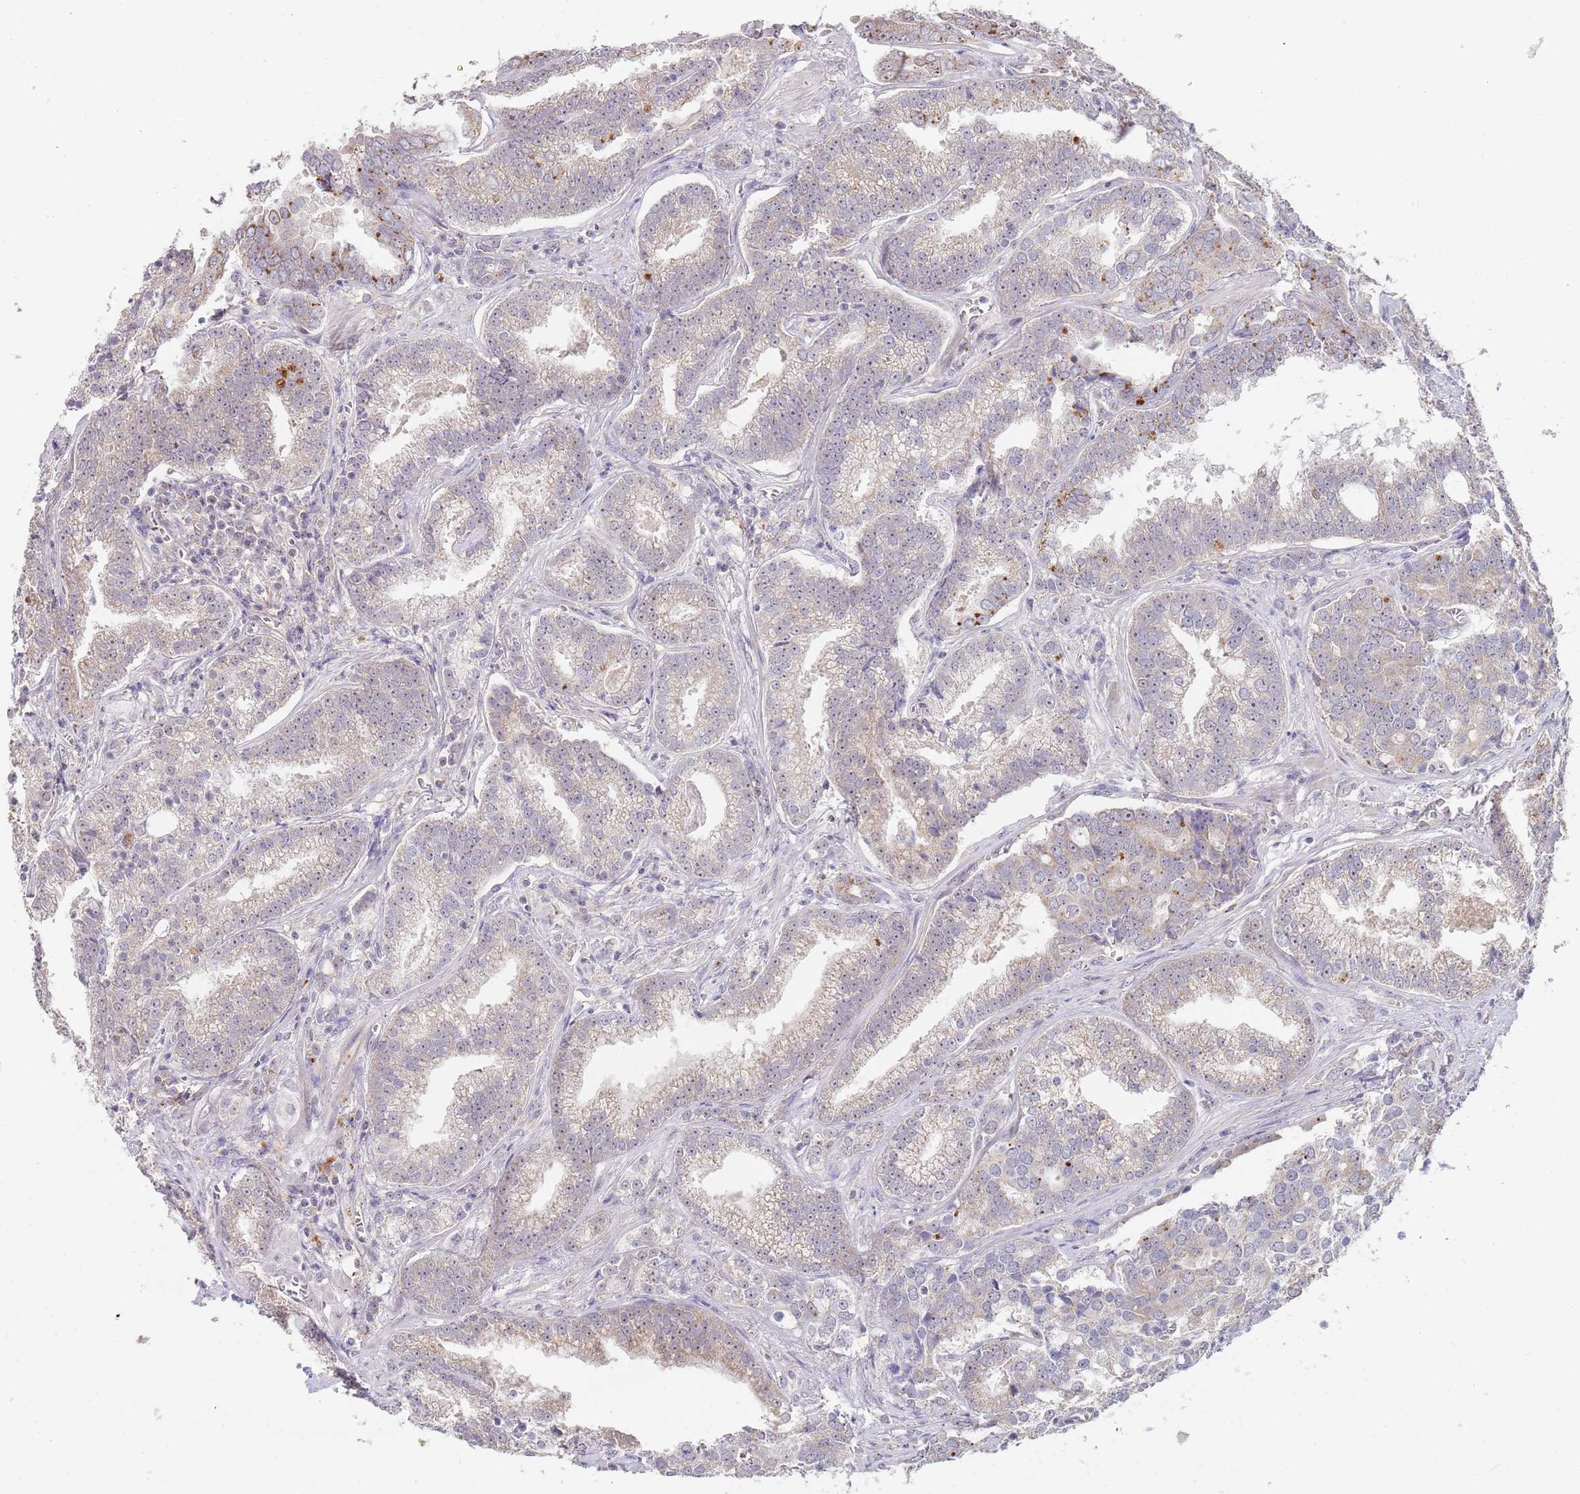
{"staining": {"intensity": "negative", "quantity": "none", "location": "none"}, "tissue": "prostate cancer", "cell_type": "Tumor cells", "image_type": "cancer", "snomed": [{"axis": "morphology", "description": "Adenocarcinoma, High grade"}, {"axis": "topography", "description": "Prostate"}], "caption": "High power microscopy histopathology image of an IHC micrograph of prostate cancer, revealing no significant positivity in tumor cells.", "gene": "TMEM64", "patient": {"sex": "male", "age": 67}}